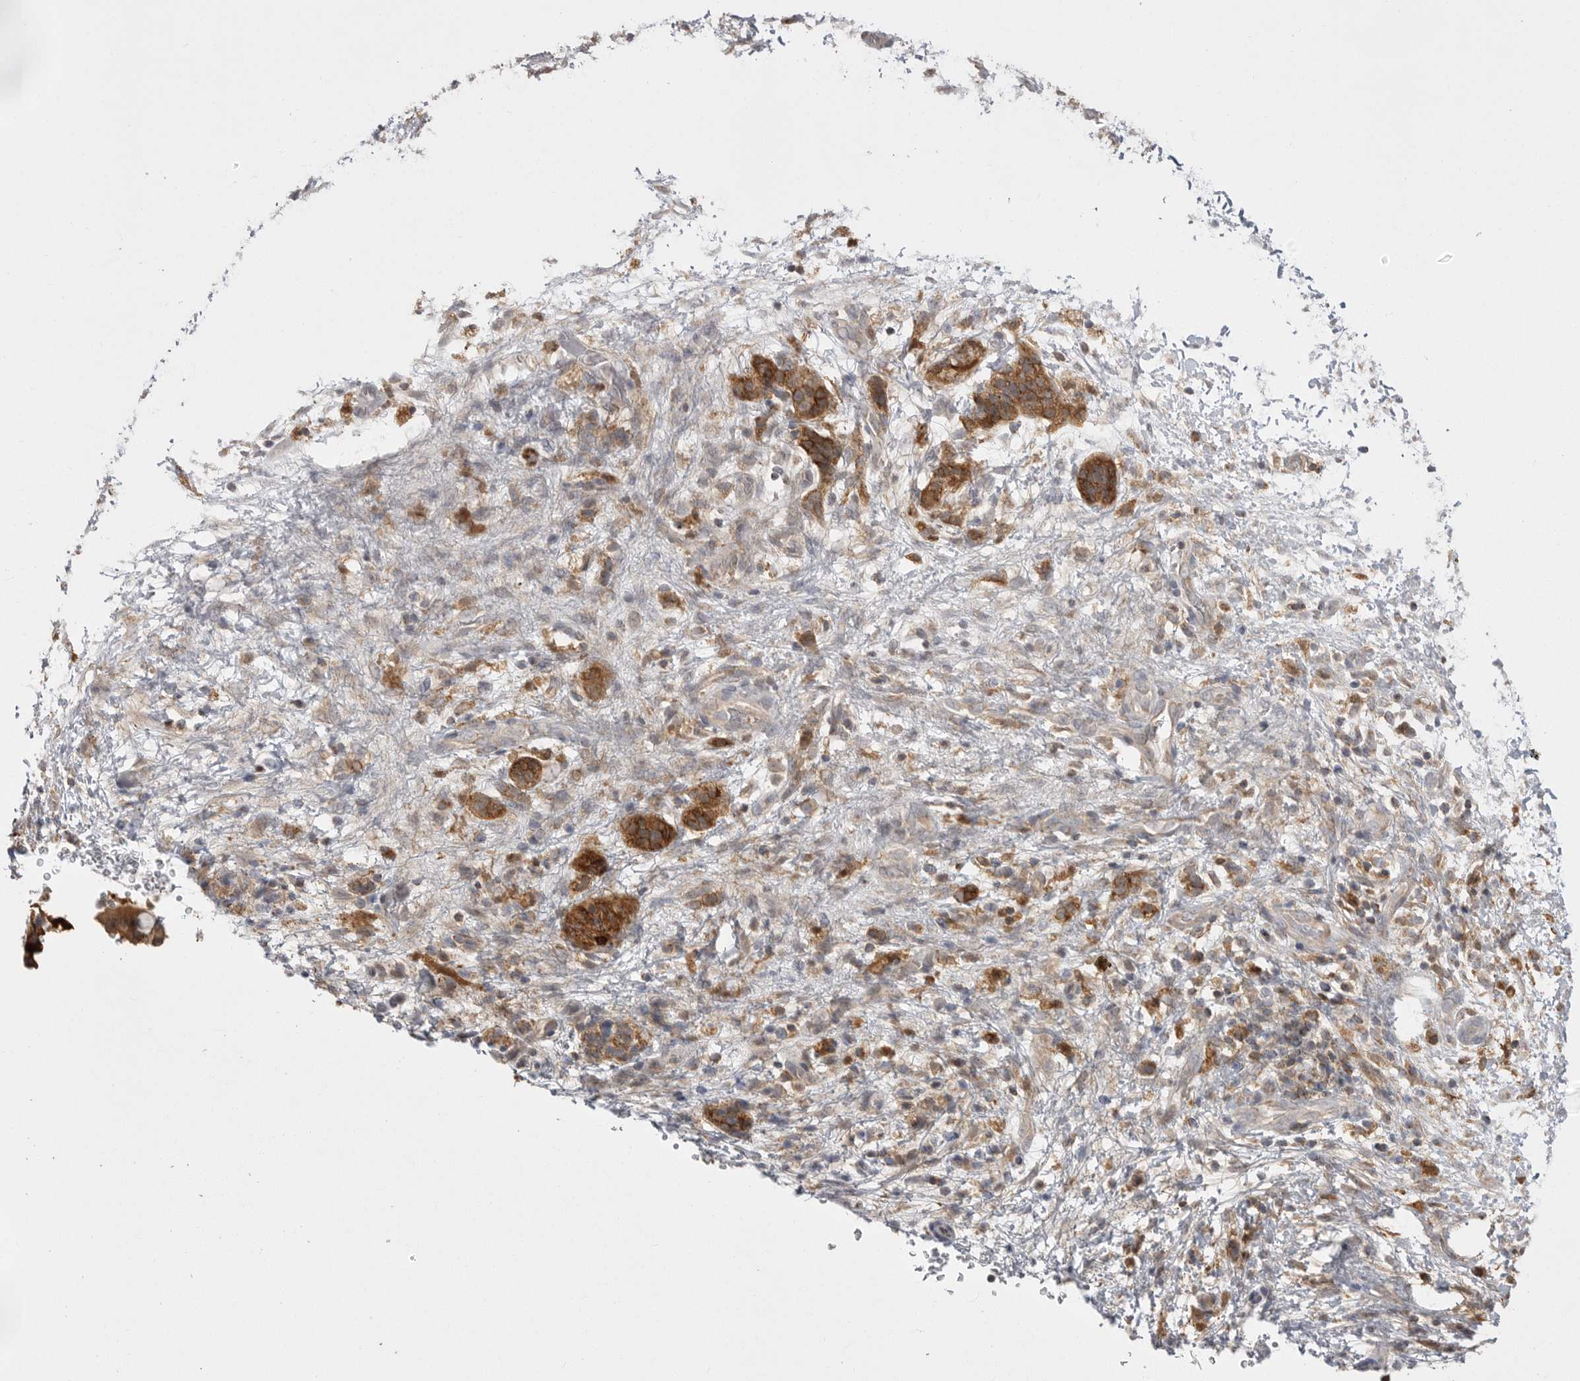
{"staining": {"intensity": "moderate", "quantity": ">75%", "location": "cytoplasmic/membranous"}, "tissue": "pancreatic cancer", "cell_type": "Tumor cells", "image_type": "cancer", "snomed": [{"axis": "morphology", "description": "Adenocarcinoma, NOS"}, {"axis": "topography", "description": "Pancreas"}], "caption": "Pancreatic cancer stained with a brown dye demonstrates moderate cytoplasmic/membranous positive positivity in about >75% of tumor cells.", "gene": "KYAT3", "patient": {"sex": "female", "age": 78}}